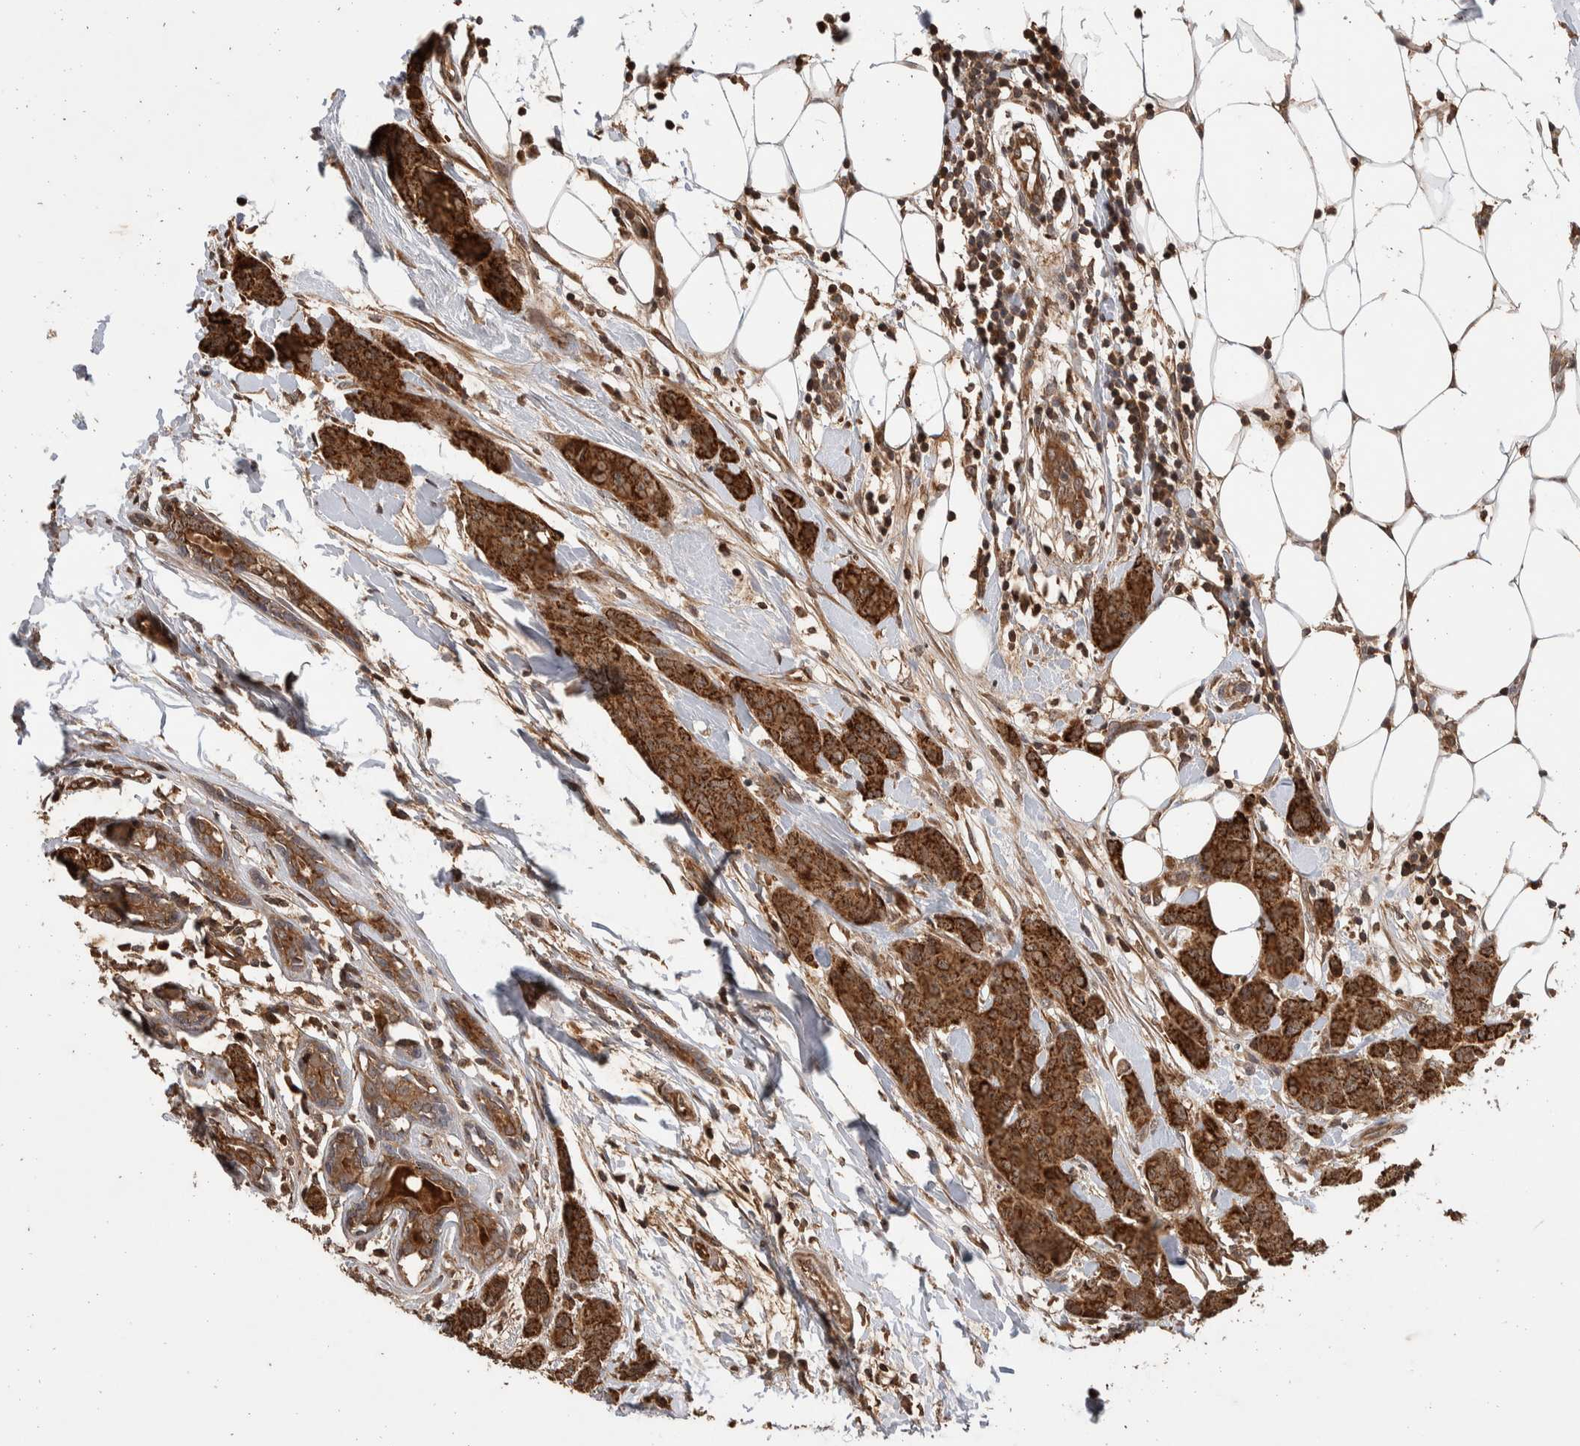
{"staining": {"intensity": "strong", "quantity": ">75%", "location": "cytoplasmic/membranous"}, "tissue": "breast cancer", "cell_type": "Tumor cells", "image_type": "cancer", "snomed": [{"axis": "morphology", "description": "Normal tissue, NOS"}, {"axis": "morphology", "description": "Duct carcinoma"}, {"axis": "topography", "description": "Breast"}], "caption": "A high-resolution image shows immunohistochemistry (IHC) staining of infiltrating ductal carcinoma (breast), which reveals strong cytoplasmic/membranous staining in about >75% of tumor cells.", "gene": "ABHD11", "patient": {"sex": "female", "age": 40}}